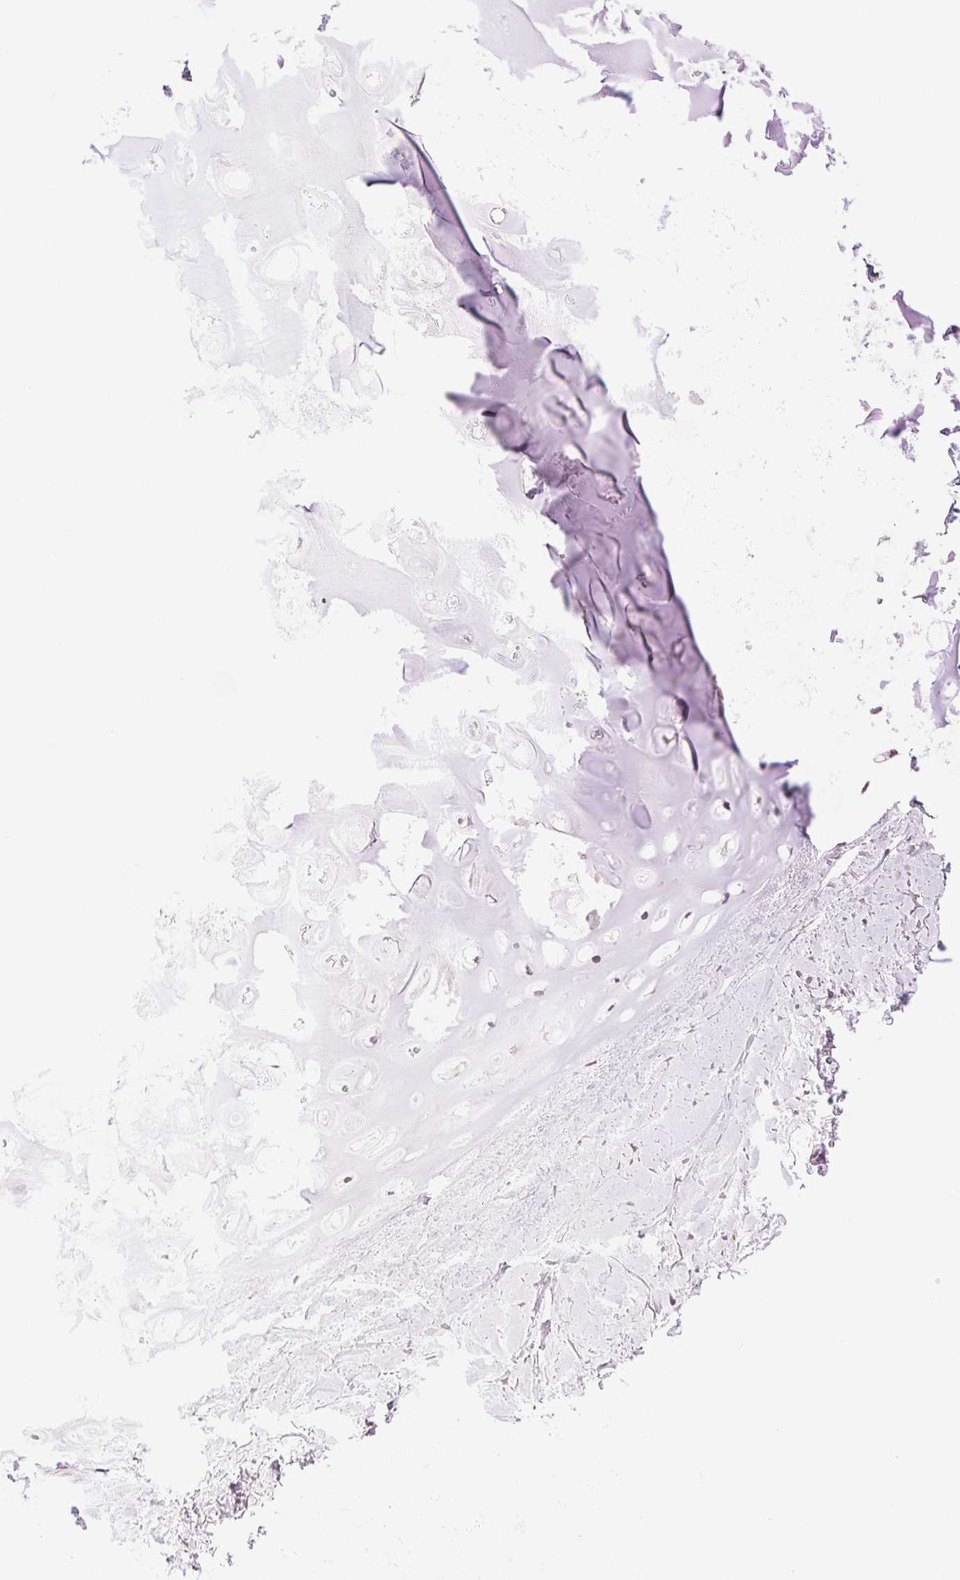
{"staining": {"intensity": "negative", "quantity": "none", "location": "none"}, "tissue": "soft tissue", "cell_type": "Chondrocytes", "image_type": "normal", "snomed": [{"axis": "morphology", "description": "Normal tissue, NOS"}, {"axis": "topography", "description": "Cartilage tissue"}, {"axis": "topography", "description": "Bronchus"}], "caption": "Protein analysis of unremarkable soft tissue reveals no significant expression in chondrocytes. (DAB (3,3'-diaminobenzidine) immunohistochemistry (IHC) visualized using brightfield microscopy, high magnification).", "gene": "TNNT3", "patient": {"sex": "female", "age": 79}}